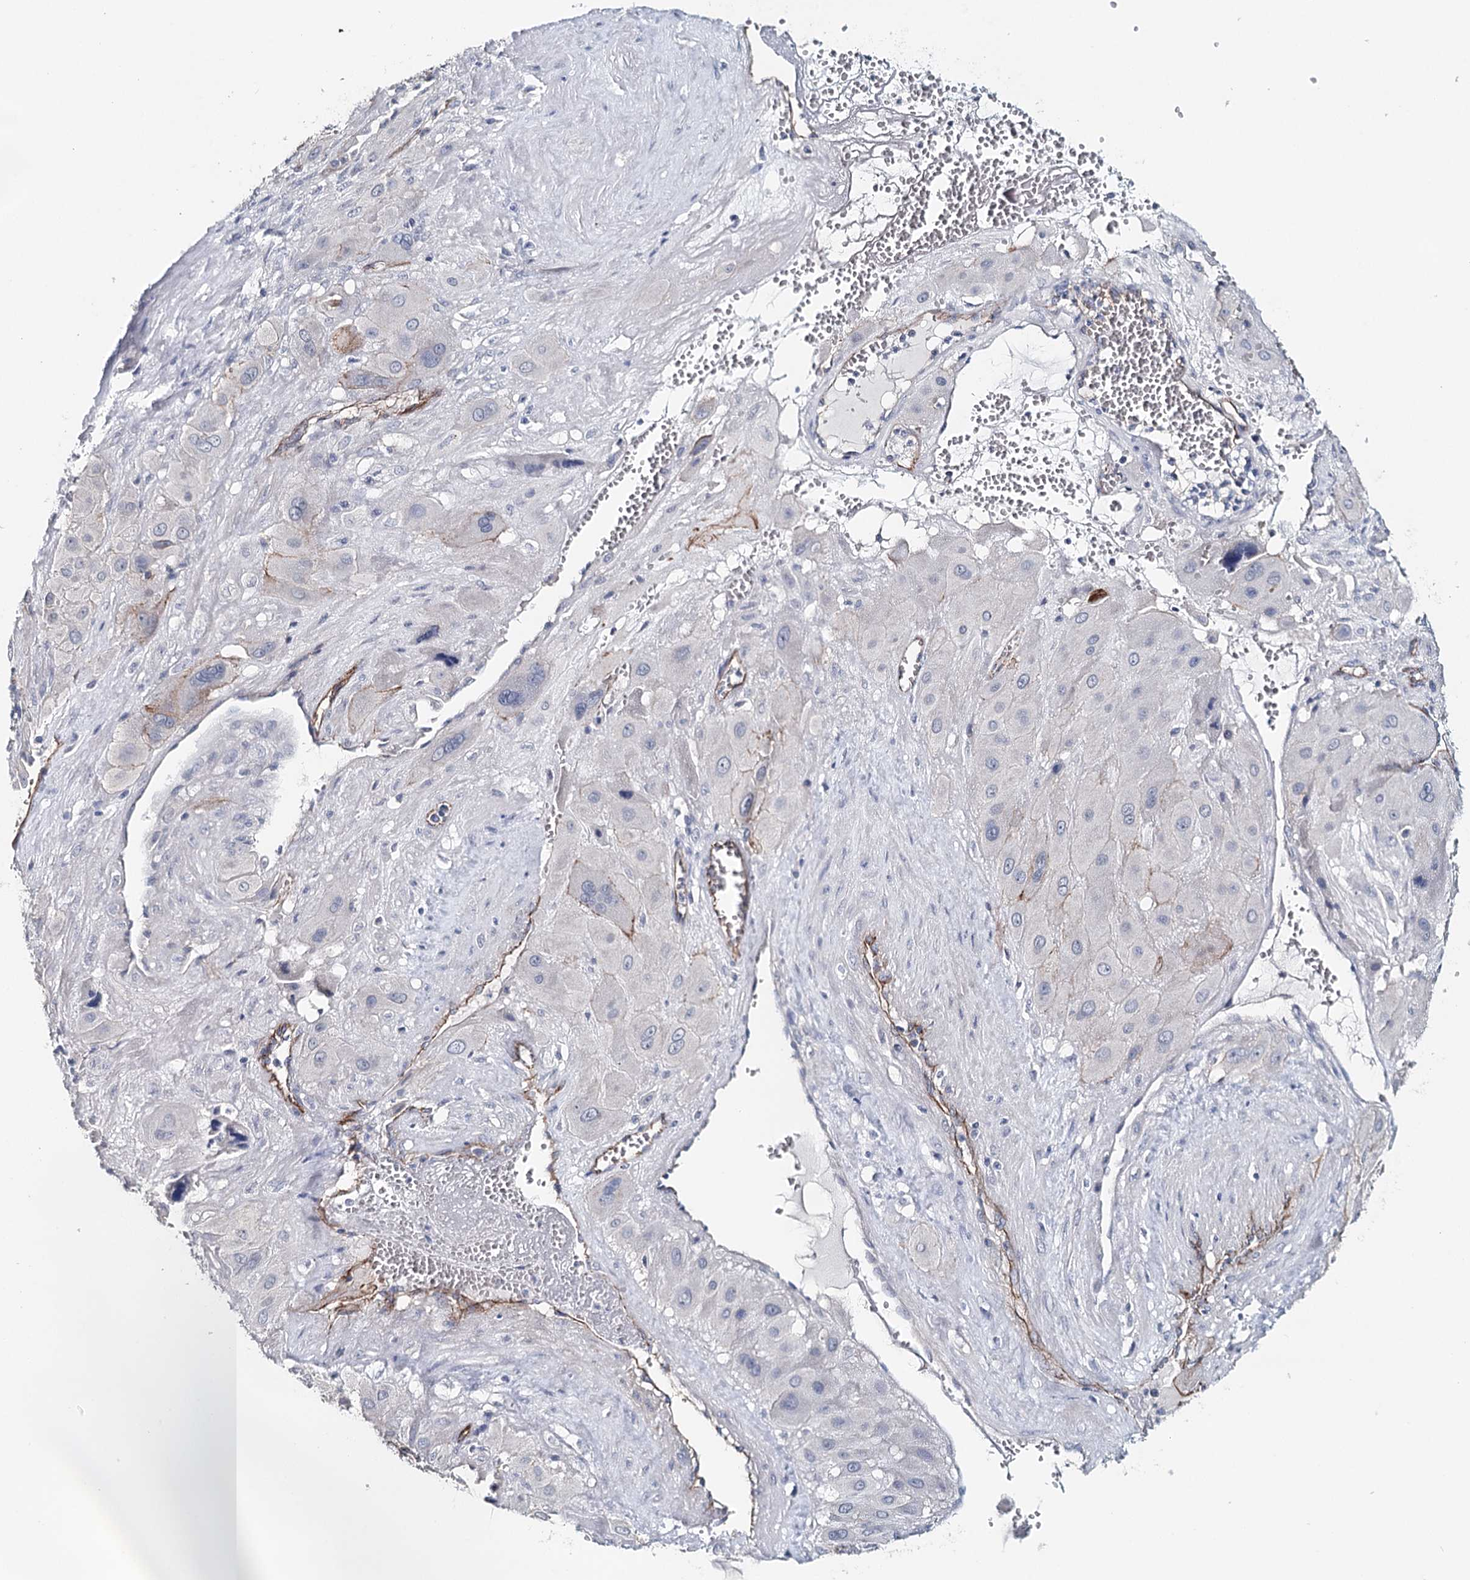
{"staining": {"intensity": "negative", "quantity": "none", "location": "none"}, "tissue": "cervical cancer", "cell_type": "Tumor cells", "image_type": "cancer", "snomed": [{"axis": "morphology", "description": "Squamous cell carcinoma, NOS"}, {"axis": "topography", "description": "Cervix"}], "caption": "This is an IHC histopathology image of squamous cell carcinoma (cervical). There is no expression in tumor cells.", "gene": "SYNPO", "patient": {"sex": "female", "age": 34}}